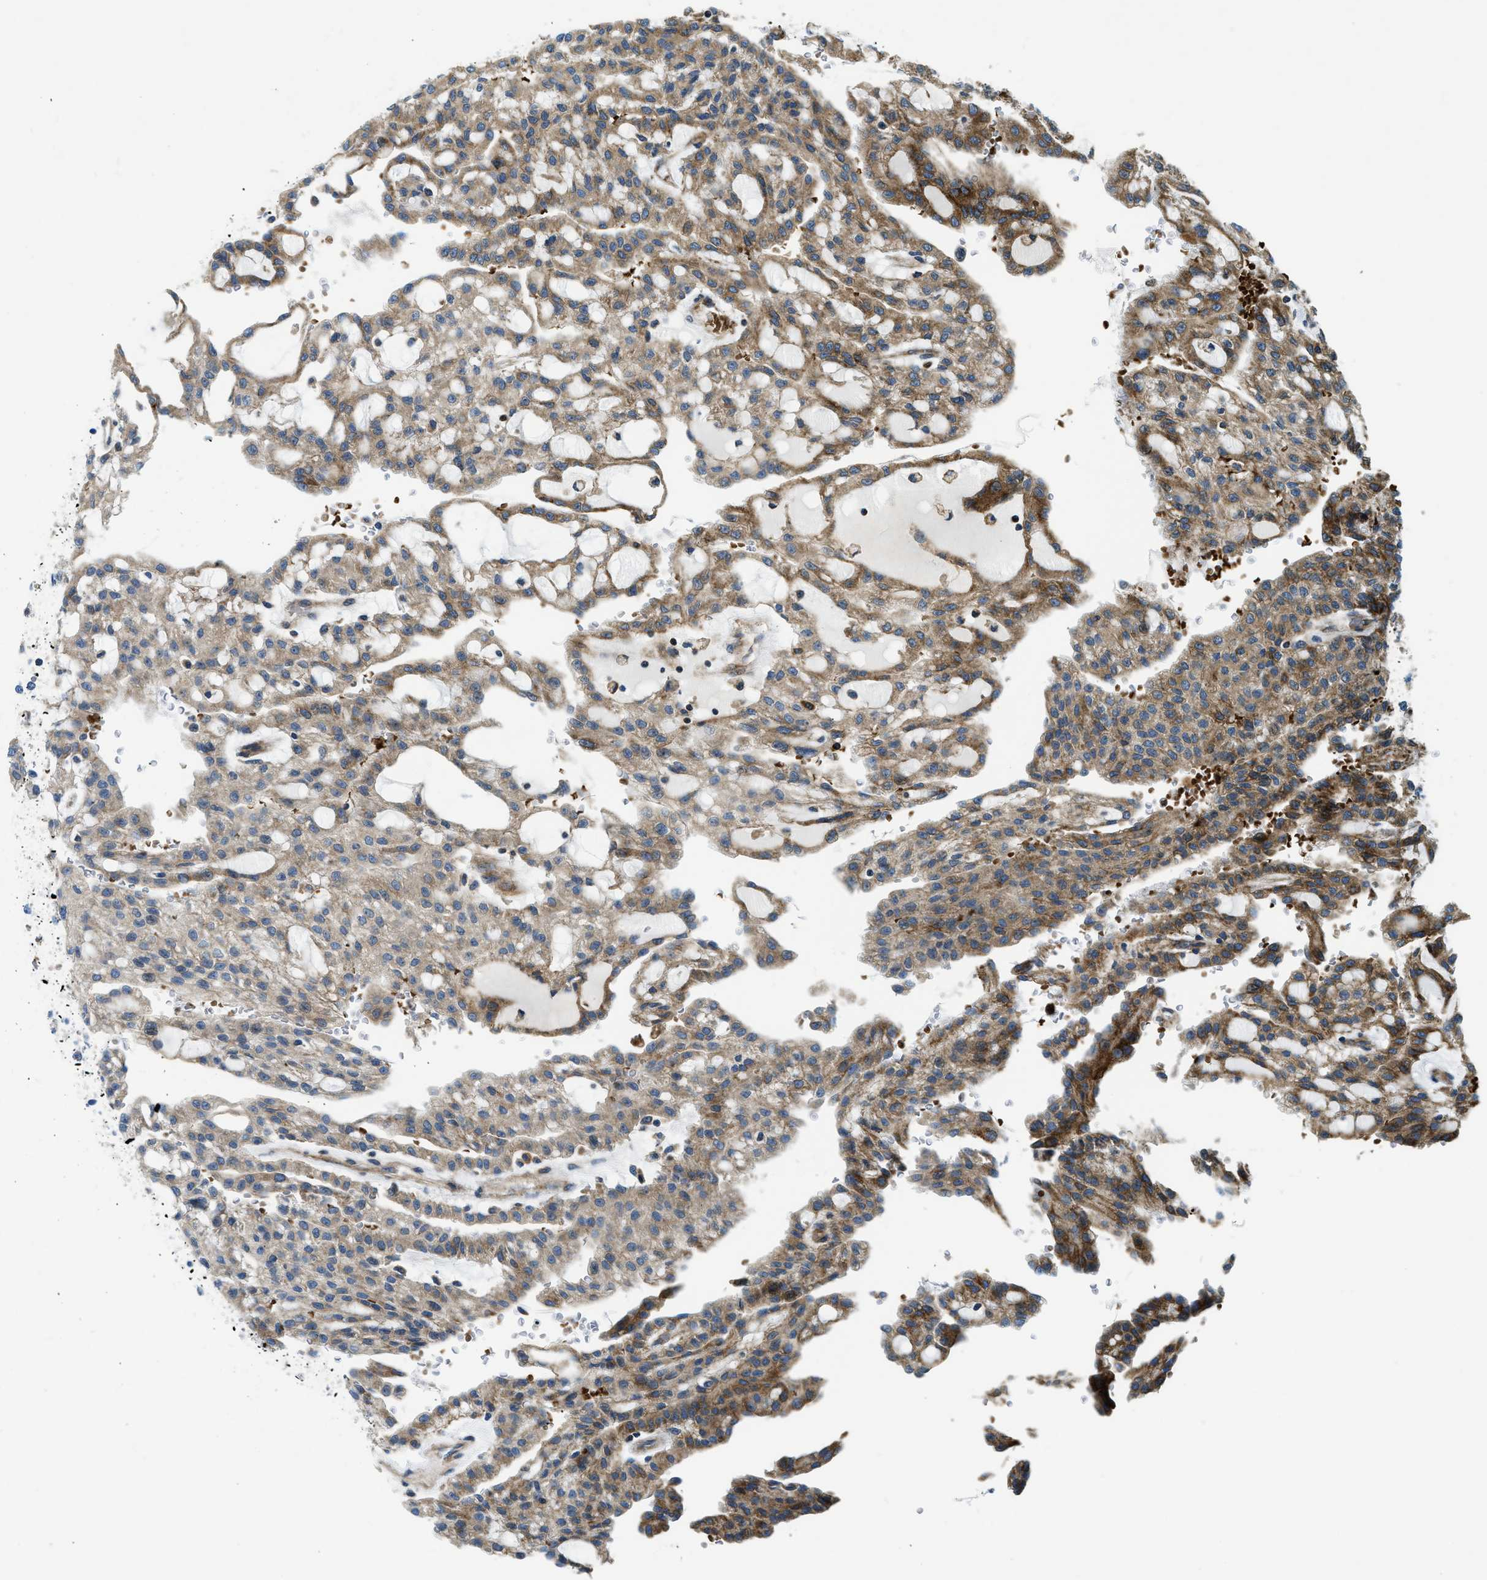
{"staining": {"intensity": "moderate", "quantity": ">75%", "location": "cytoplasmic/membranous"}, "tissue": "renal cancer", "cell_type": "Tumor cells", "image_type": "cancer", "snomed": [{"axis": "morphology", "description": "Adenocarcinoma, NOS"}, {"axis": "topography", "description": "Kidney"}], "caption": "IHC of renal cancer (adenocarcinoma) demonstrates medium levels of moderate cytoplasmic/membranous expression in about >75% of tumor cells.", "gene": "CSPG4", "patient": {"sex": "male", "age": 63}}